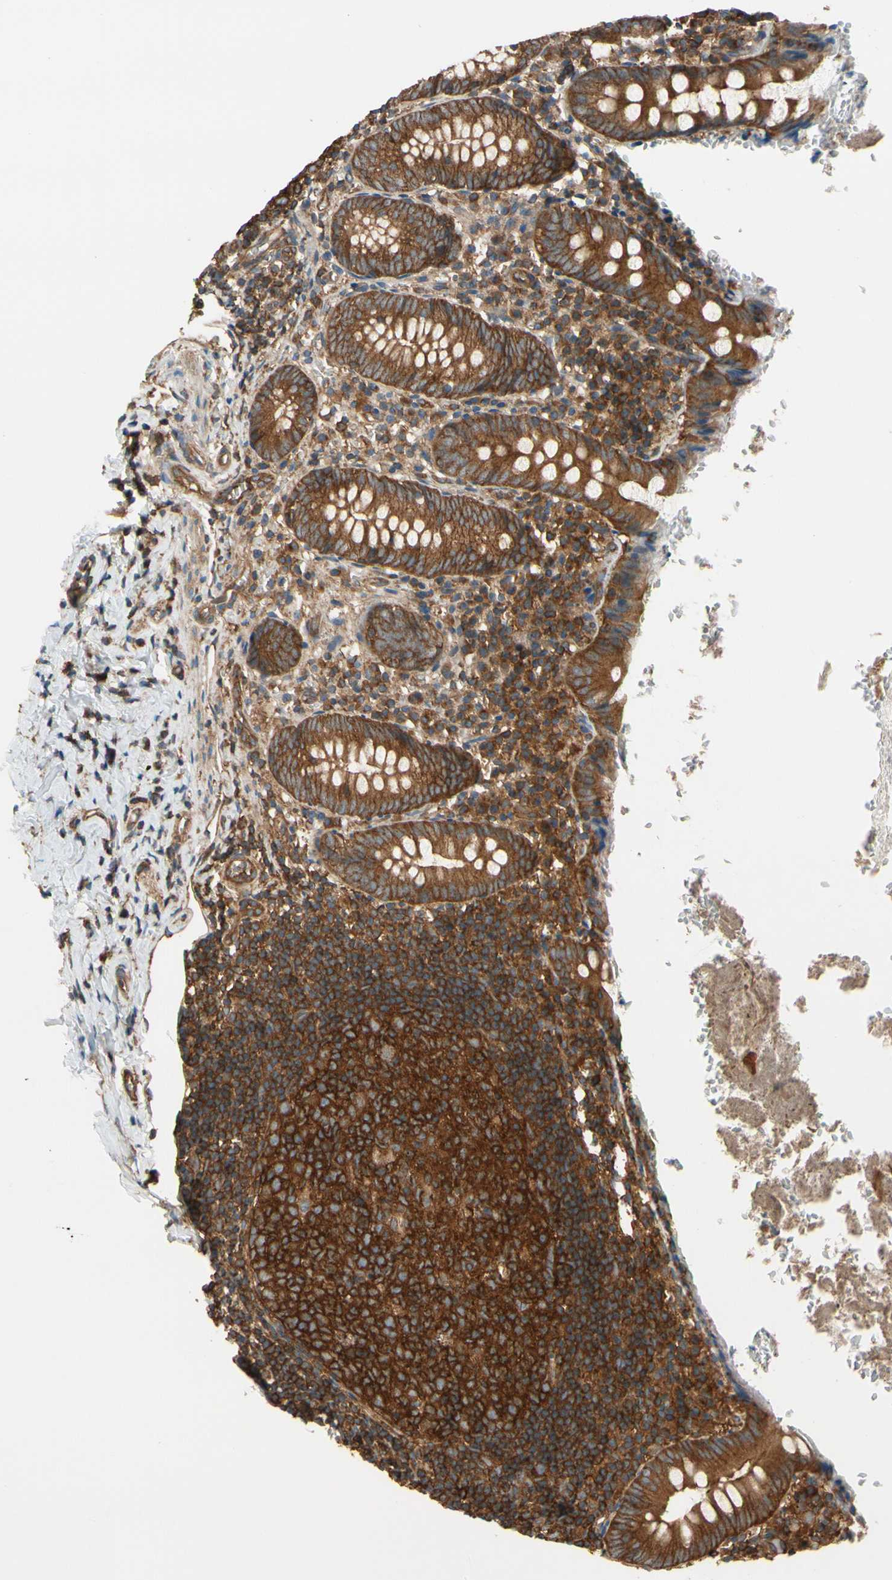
{"staining": {"intensity": "strong", "quantity": ">75%", "location": "cytoplasmic/membranous"}, "tissue": "appendix", "cell_type": "Glandular cells", "image_type": "normal", "snomed": [{"axis": "morphology", "description": "Normal tissue, NOS"}, {"axis": "topography", "description": "Appendix"}], "caption": "Brown immunohistochemical staining in unremarkable human appendix displays strong cytoplasmic/membranous expression in about >75% of glandular cells.", "gene": "EPS15", "patient": {"sex": "female", "age": 10}}